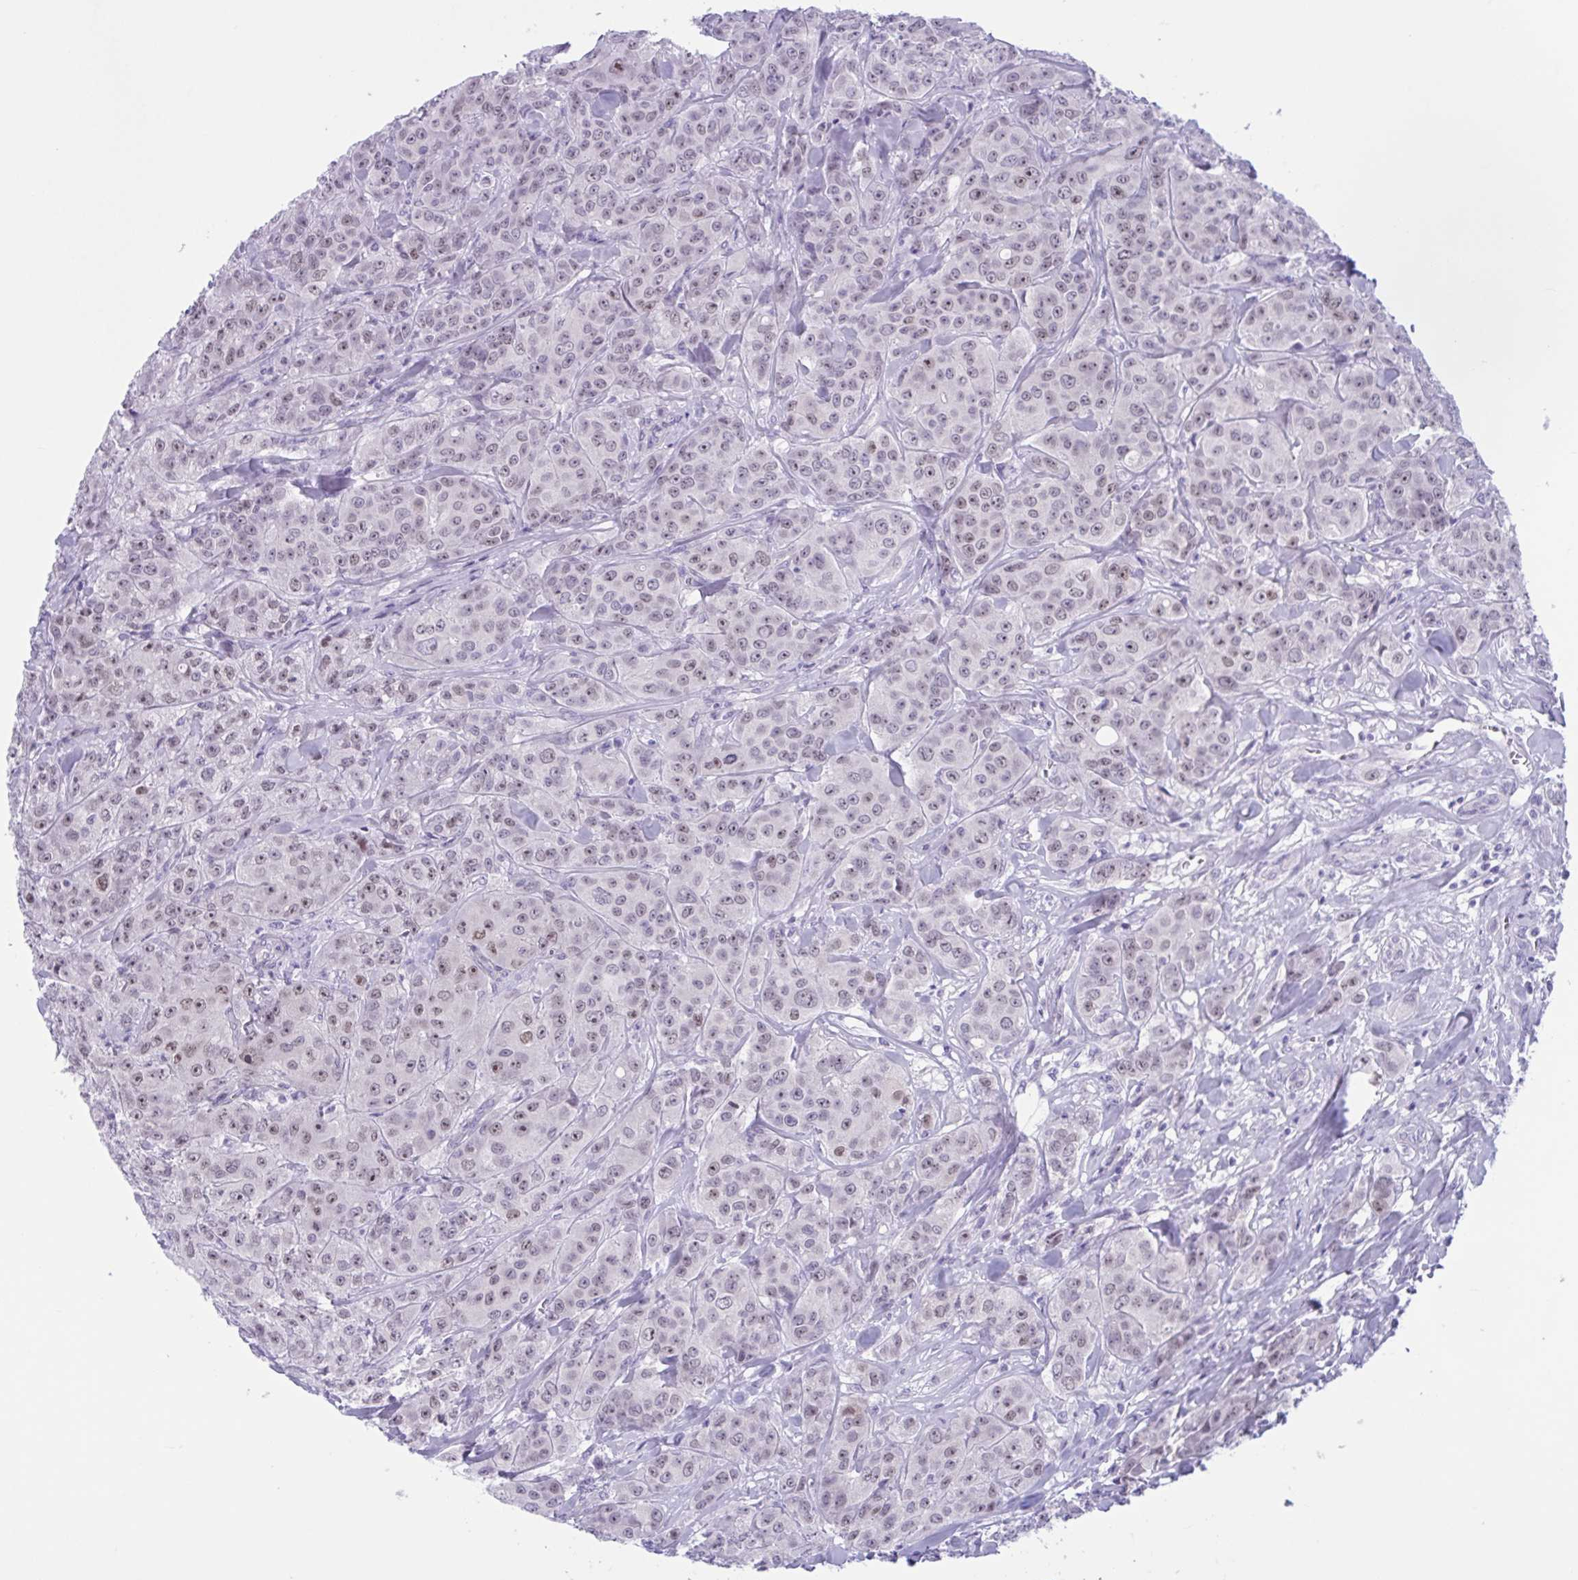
{"staining": {"intensity": "moderate", "quantity": "25%-75%", "location": "nuclear"}, "tissue": "breast cancer", "cell_type": "Tumor cells", "image_type": "cancer", "snomed": [{"axis": "morphology", "description": "Normal tissue, NOS"}, {"axis": "morphology", "description": "Duct carcinoma"}, {"axis": "topography", "description": "Breast"}], "caption": "The image shows immunohistochemical staining of intraductal carcinoma (breast). There is moderate nuclear staining is seen in approximately 25%-75% of tumor cells.", "gene": "WNT9B", "patient": {"sex": "female", "age": 43}}